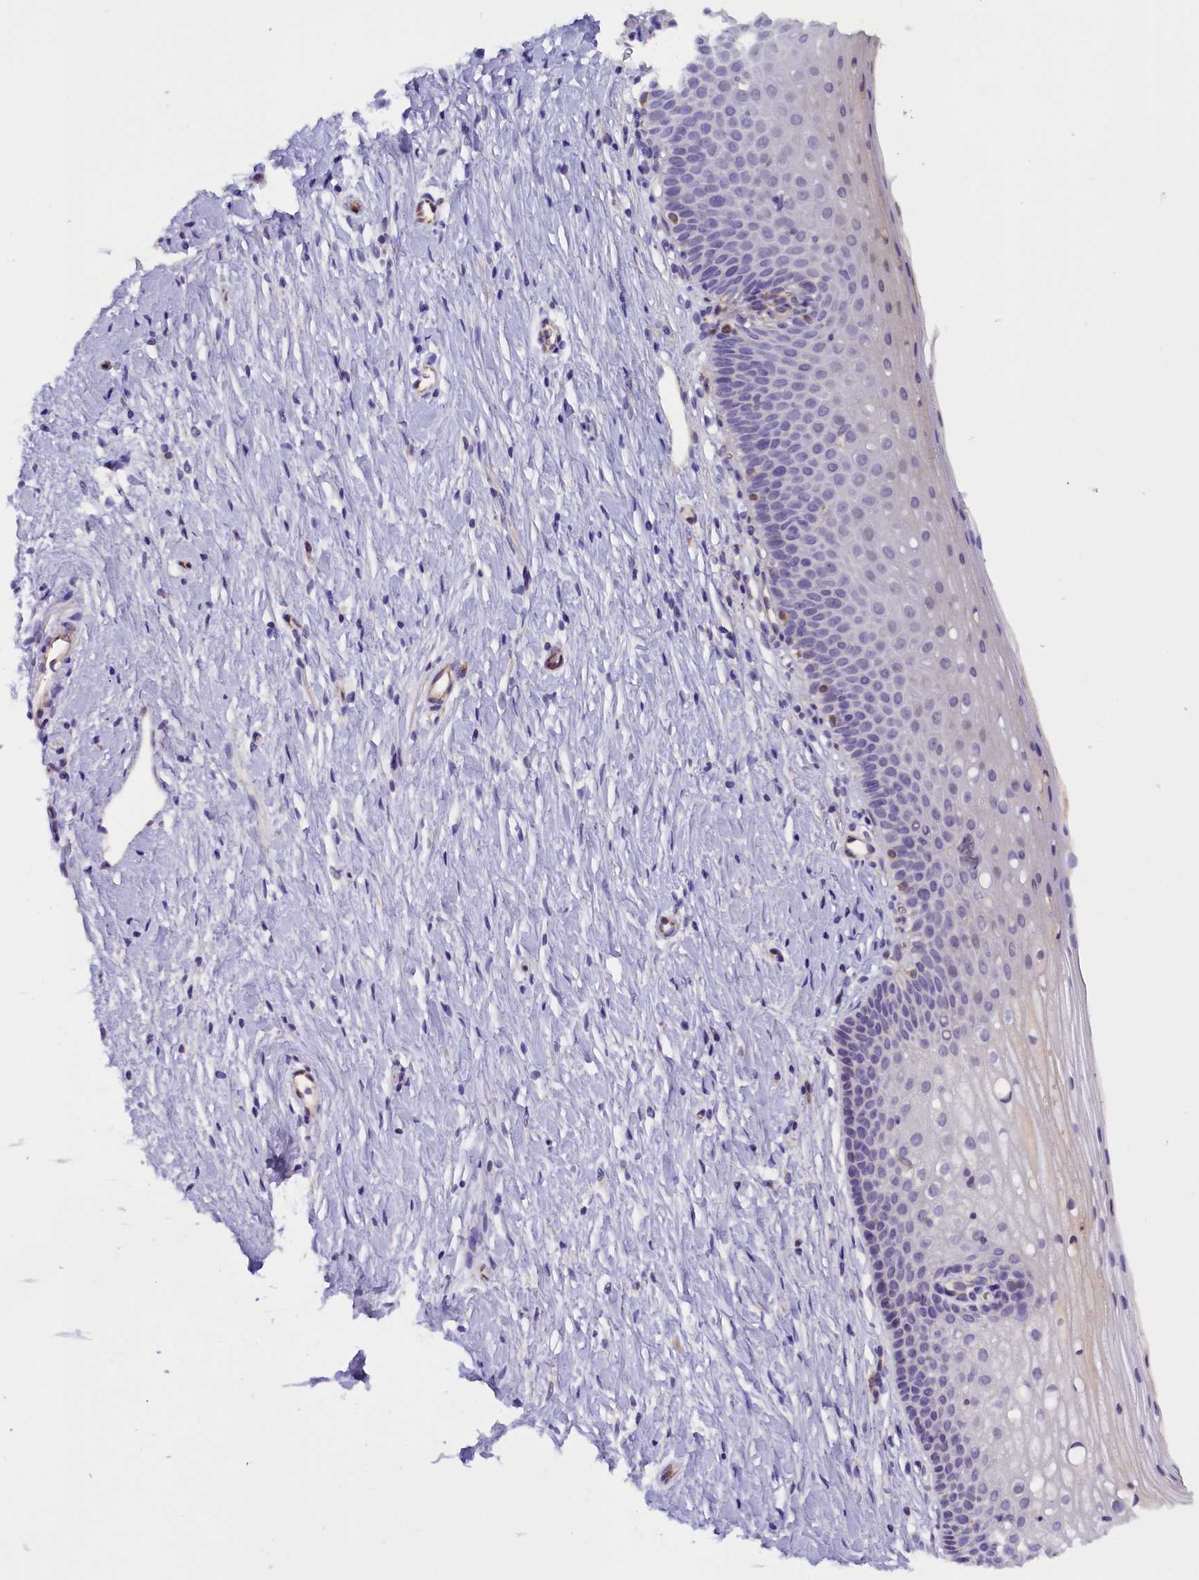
{"staining": {"intensity": "negative", "quantity": "none", "location": "none"}, "tissue": "cervix", "cell_type": "Glandular cells", "image_type": "normal", "snomed": [{"axis": "morphology", "description": "Normal tissue, NOS"}, {"axis": "topography", "description": "Cervix"}], "caption": "Glandular cells show no significant protein expression in benign cervix.", "gene": "CCDC32", "patient": {"sex": "female", "age": 36}}